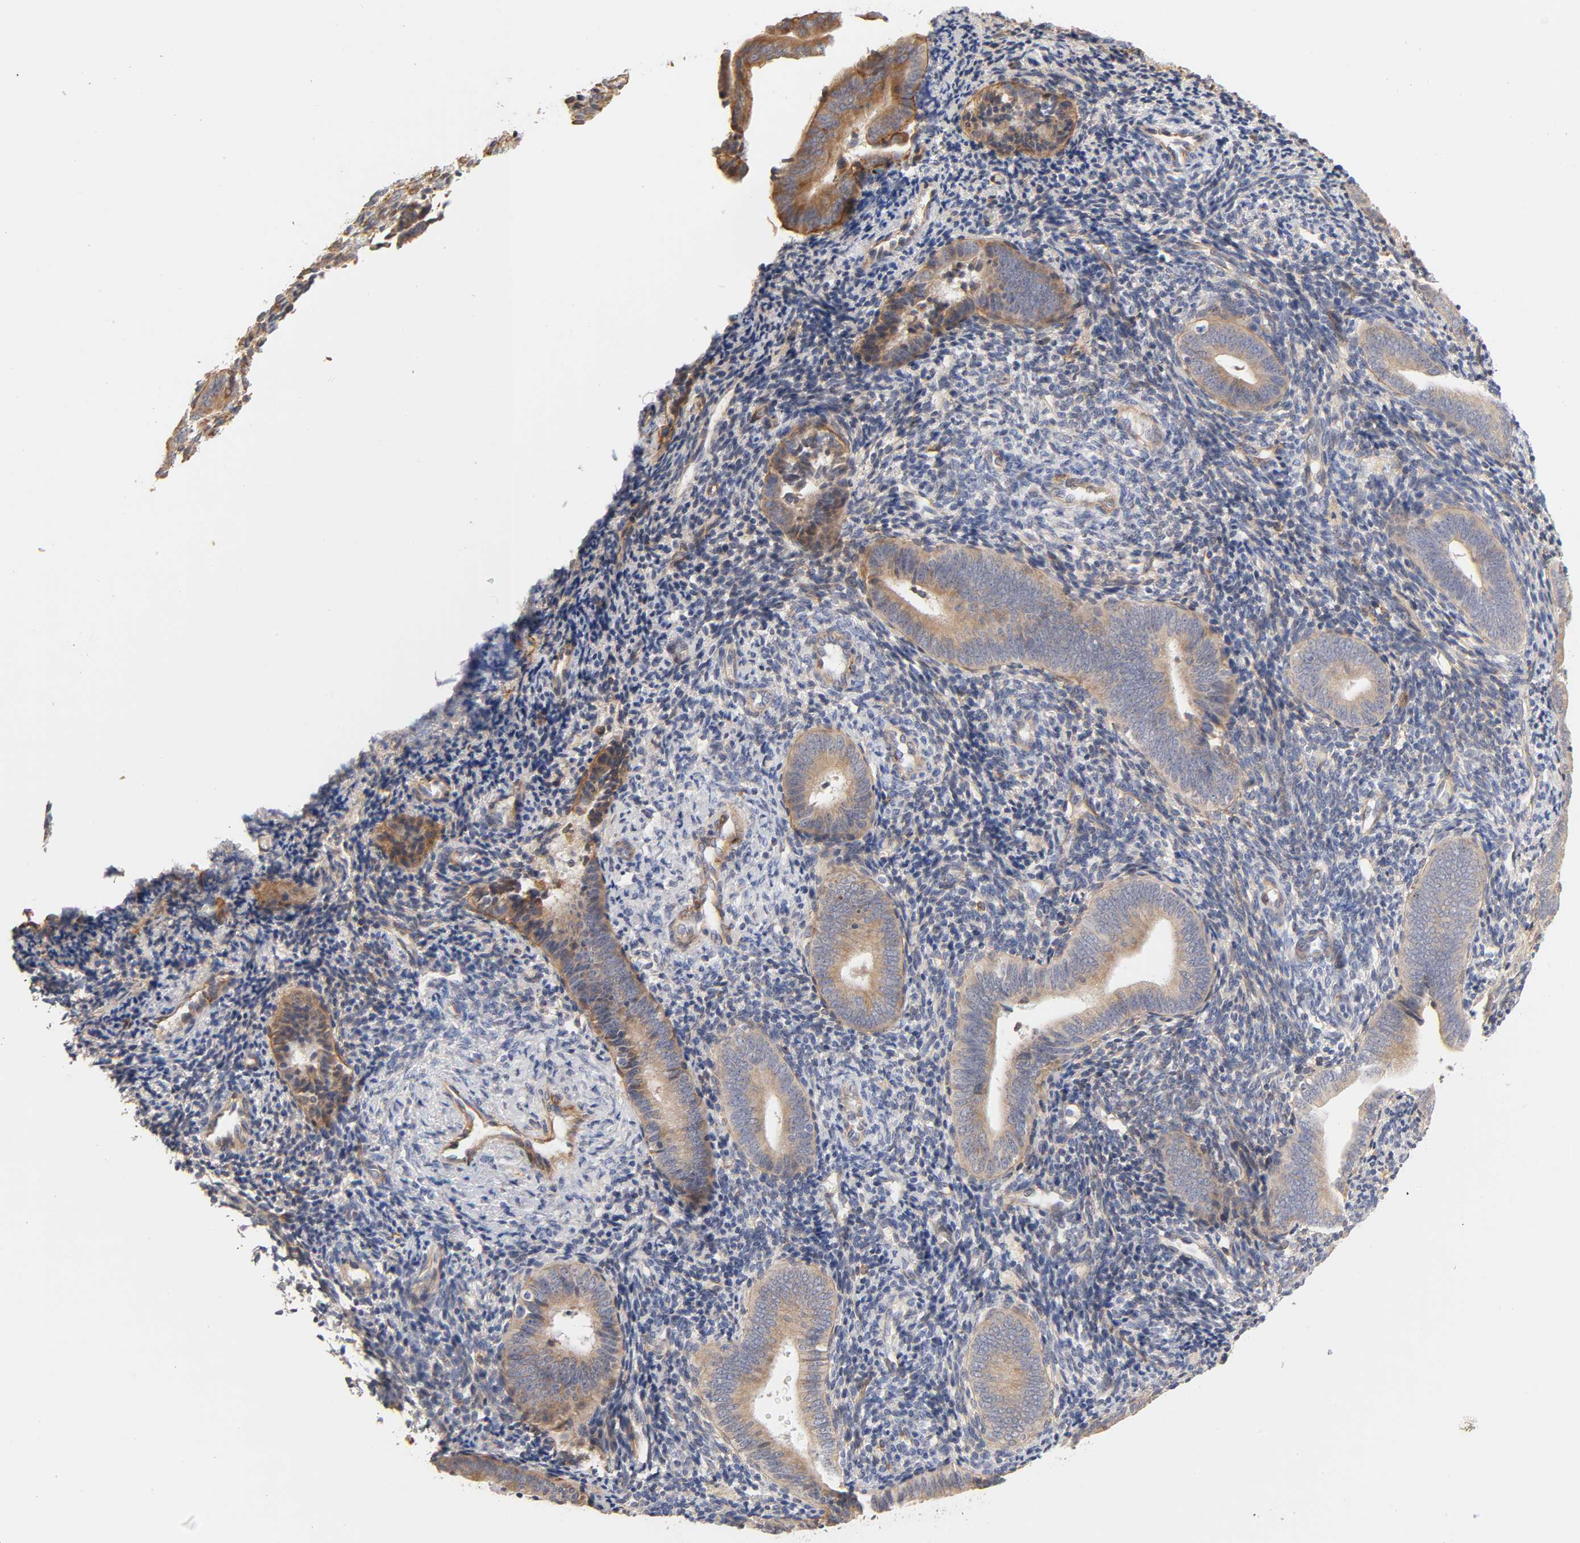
{"staining": {"intensity": "negative", "quantity": "none", "location": "none"}, "tissue": "endometrium", "cell_type": "Cells in endometrial stroma", "image_type": "normal", "snomed": [{"axis": "morphology", "description": "Normal tissue, NOS"}, {"axis": "topography", "description": "Uterus"}, {"axis": "topography", "description": "Endometrium"}], "caption": "Unremarkable endometrium was stained to show a protein in brown. There is no significant expression in cells in endometrial stroma.", "gene": "LAMB1", "patient": {"sex": "female", "age": 33}}